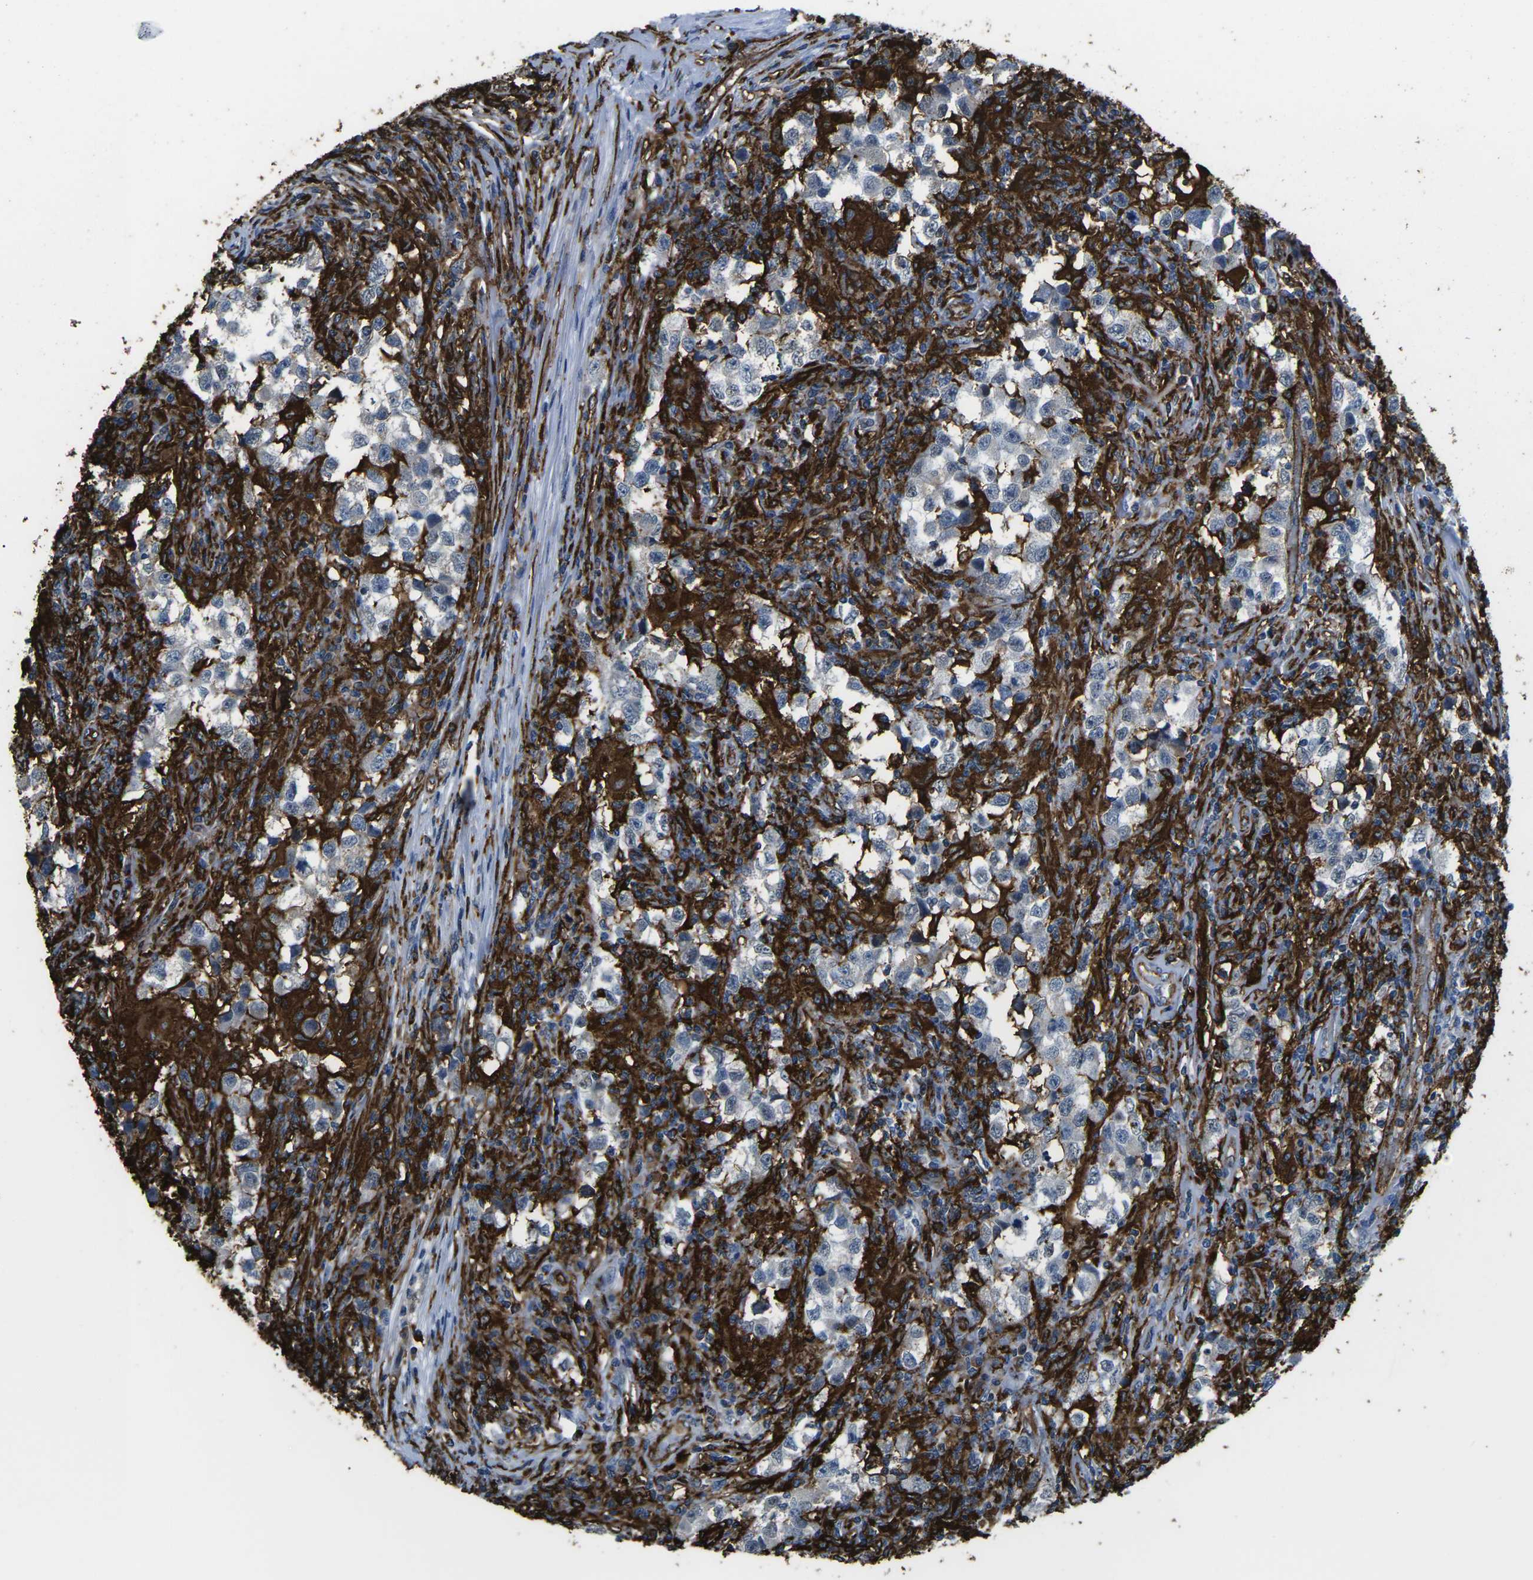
{"staining": {"intensity": "negative", "quantity": "none", "location": "none"}, "tissue": "testis cancer", "cell_type": "Tumor cells", "image_type": "cancer", "snomed": [{"axis": "morphology", "description": "Carcinoma, Embryonal, NOS"}, {"axis": "topography", "description": "Testis"}], "caption": "Testis cancer was stained to show a protein in brown. There is no significant expression in tumor cells.", "gene": "PTPN1", "patient": {"sex": "male", "age": 21}}